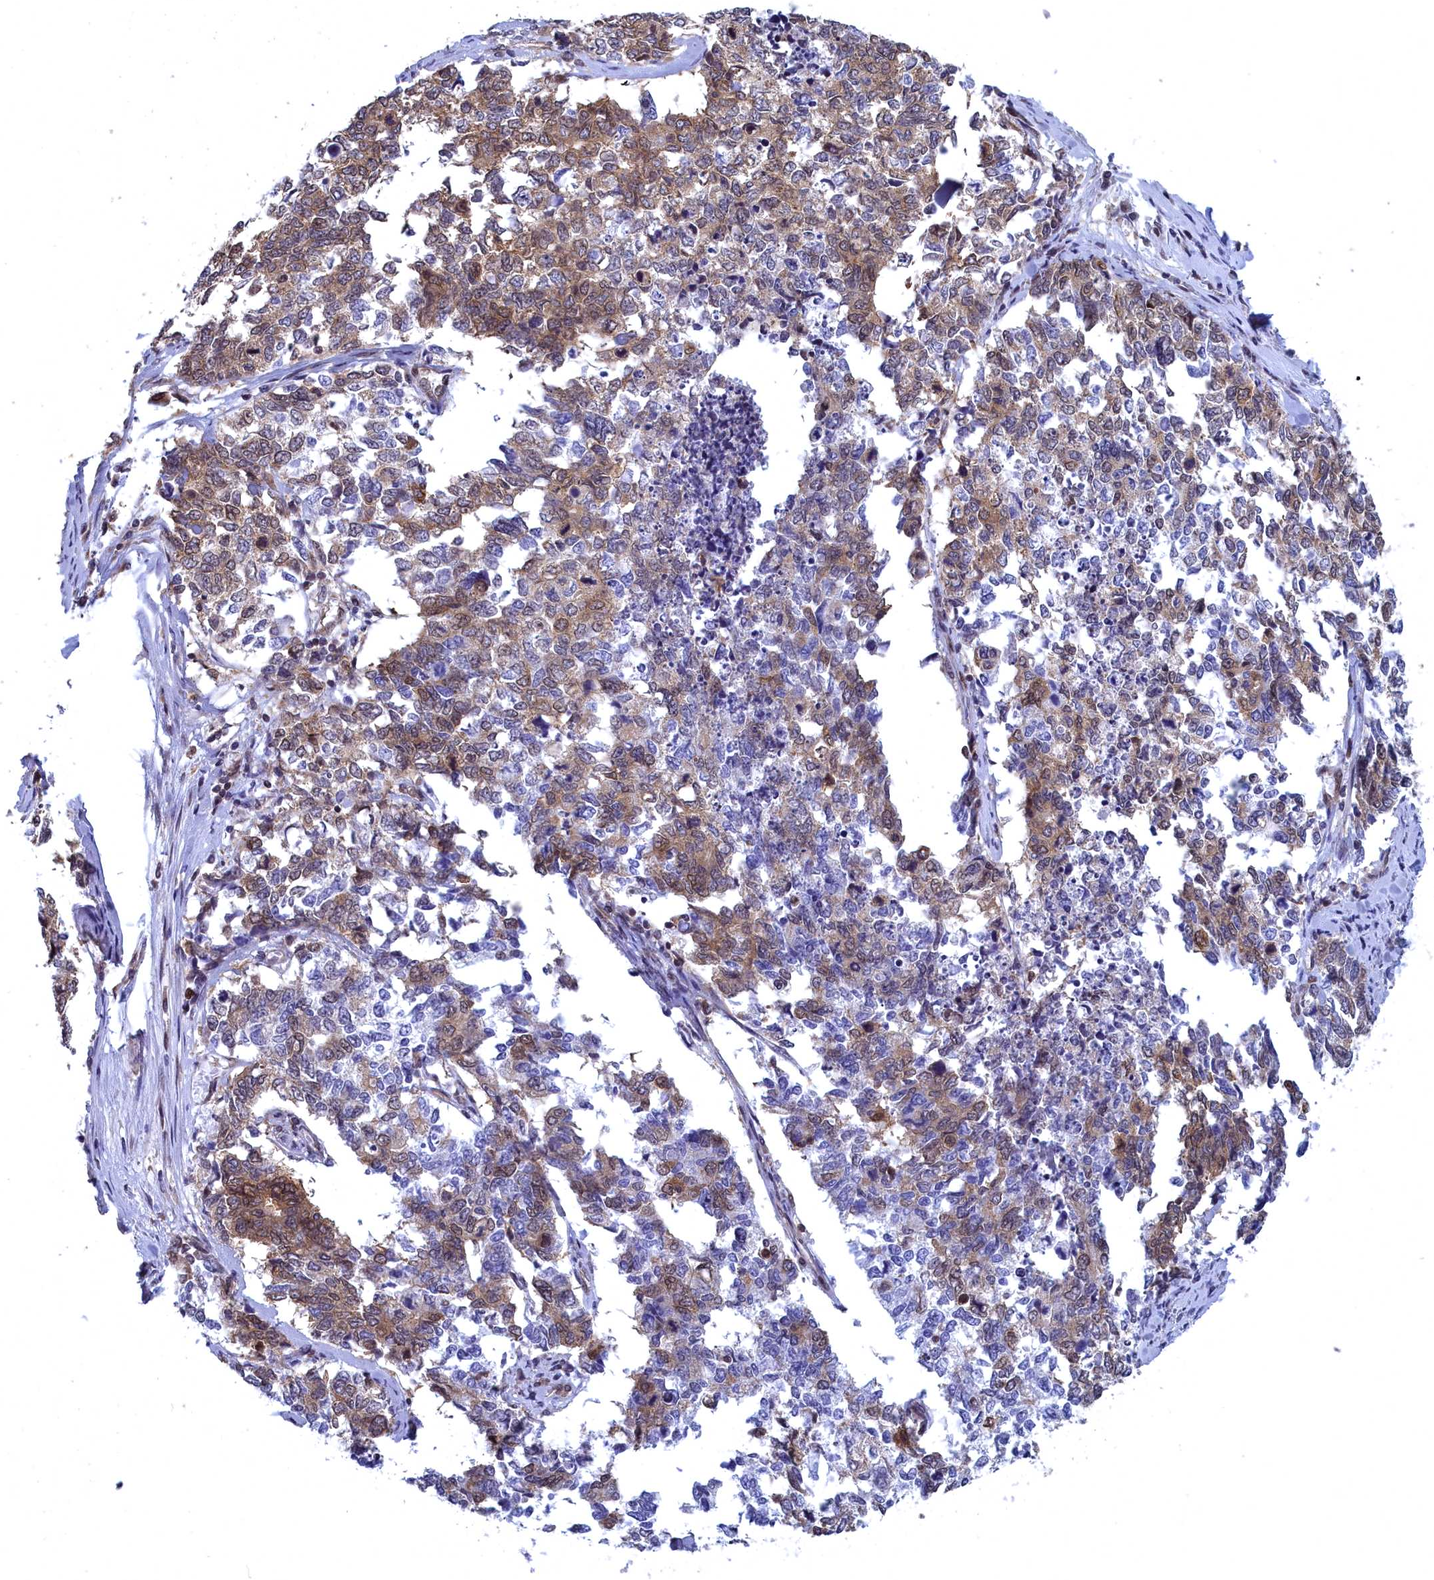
{"staining": {"intensity": "moderate", "quantity": ">75%", "location": "cytoplasmic/membranous,nuclear"}, "tissue": "cervical cancer", "cell_type": "Tumor cells", "image_type": "cancer", "snomed": [{"axis": "morphology", "description": "Squamous cell carcinoma, NOS"}, {"axis": "topography", "description": "Cervix"}], "caption": "The immunohistochemical stain shows moderate cytoplasmic/membranous and nuclear staining in tumor cells of cervical squamous cell carcinoma tissue.", "gene": "NAA10", "patient": {"sex": "female", "age": 63}}